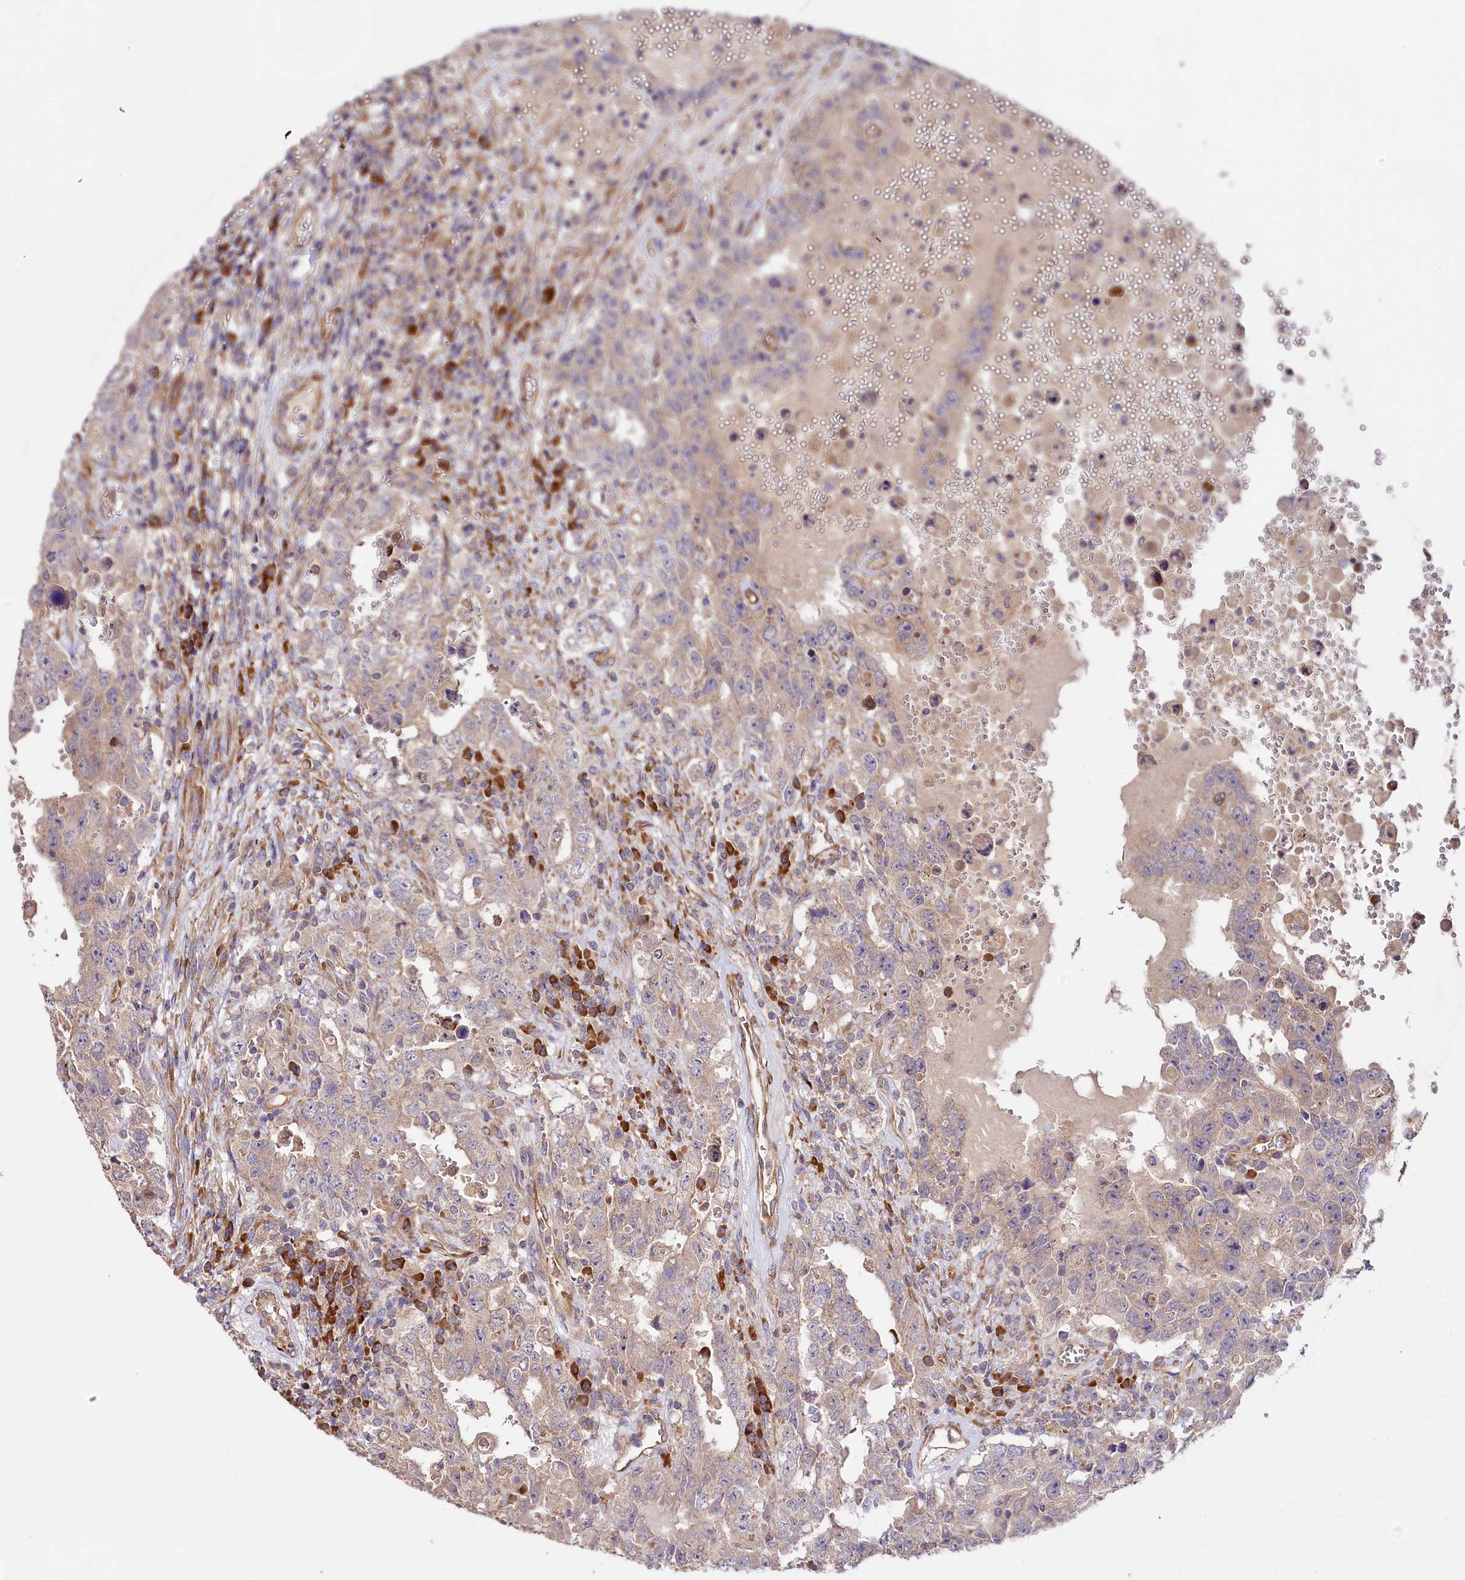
{"staining": {"intensity": "weak", "quantity": "<25%", "location": "cytoplasmic/membranous"}, "tissue": "testis cancer", "cell_type": "Tumor cells", "image_type": "cancer", "snomed": [{"axis": "morphology", "description": "Carcinoma, Embryonal, NOS"}, {"axis": "topography", "description": "Testis"}], "caption": "An image of human testis embryonal carcinoma is negative for staining in tumor cells.", "gene": "SPATS2", "patient": {"sex": "male", "age": 26}}